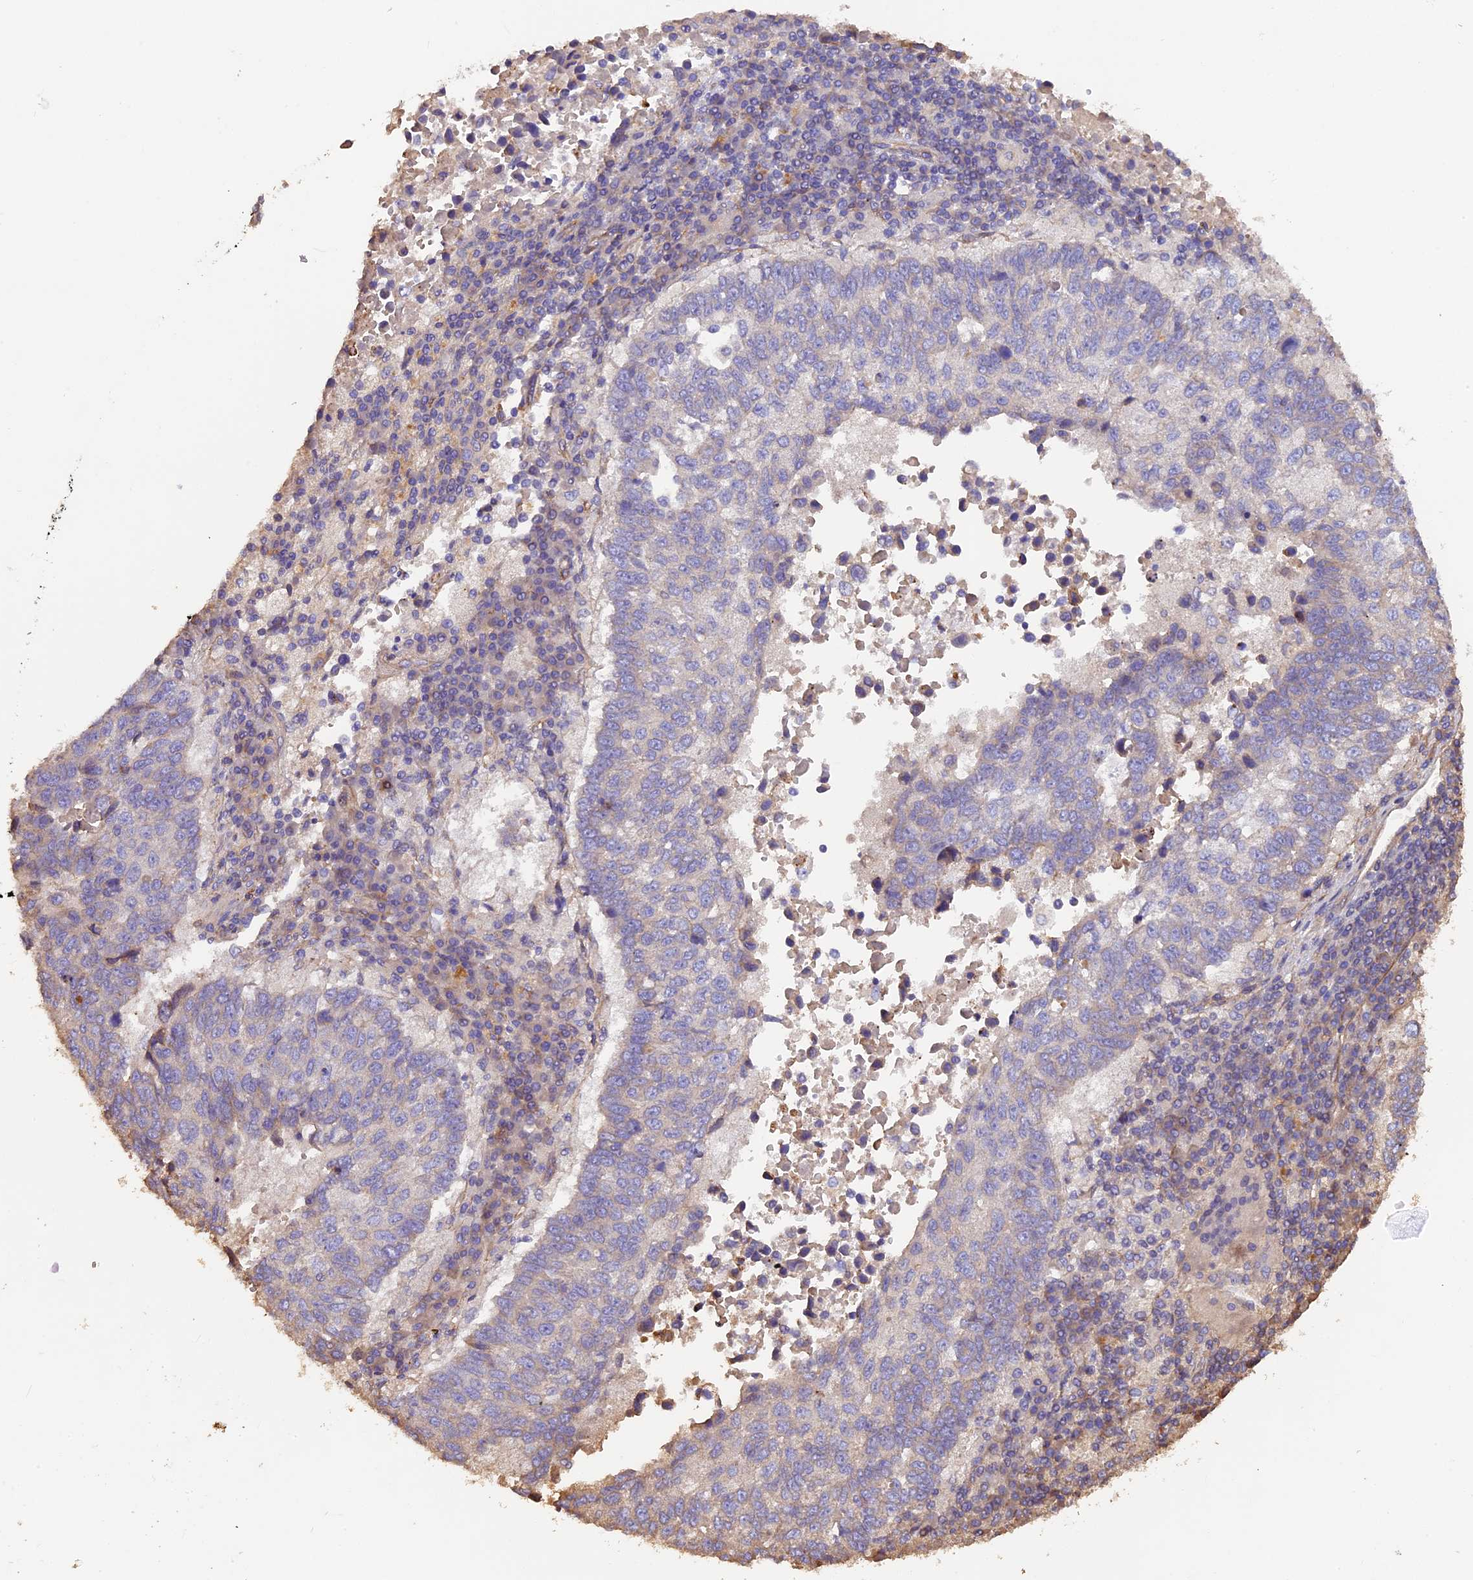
{"staining": {"intensity": "negative", "quantity": "none", "location": "none"}, "tissue": "lung cancer", "cell_type": "Tumor cells", "image_type": "cancer", "snomed": [{"axis": "morphology", "description": "Squamous cell carcinoma, NOS"}, {"axis": "topography", "description": "Lung"}], "caption": "Human squamous cell carcinoma (lung) stained for a protein using IHC exhibits no positivity in tumor cells.", "gene": "ERMARD", "patient": {"sex": "male", "age": 73}}